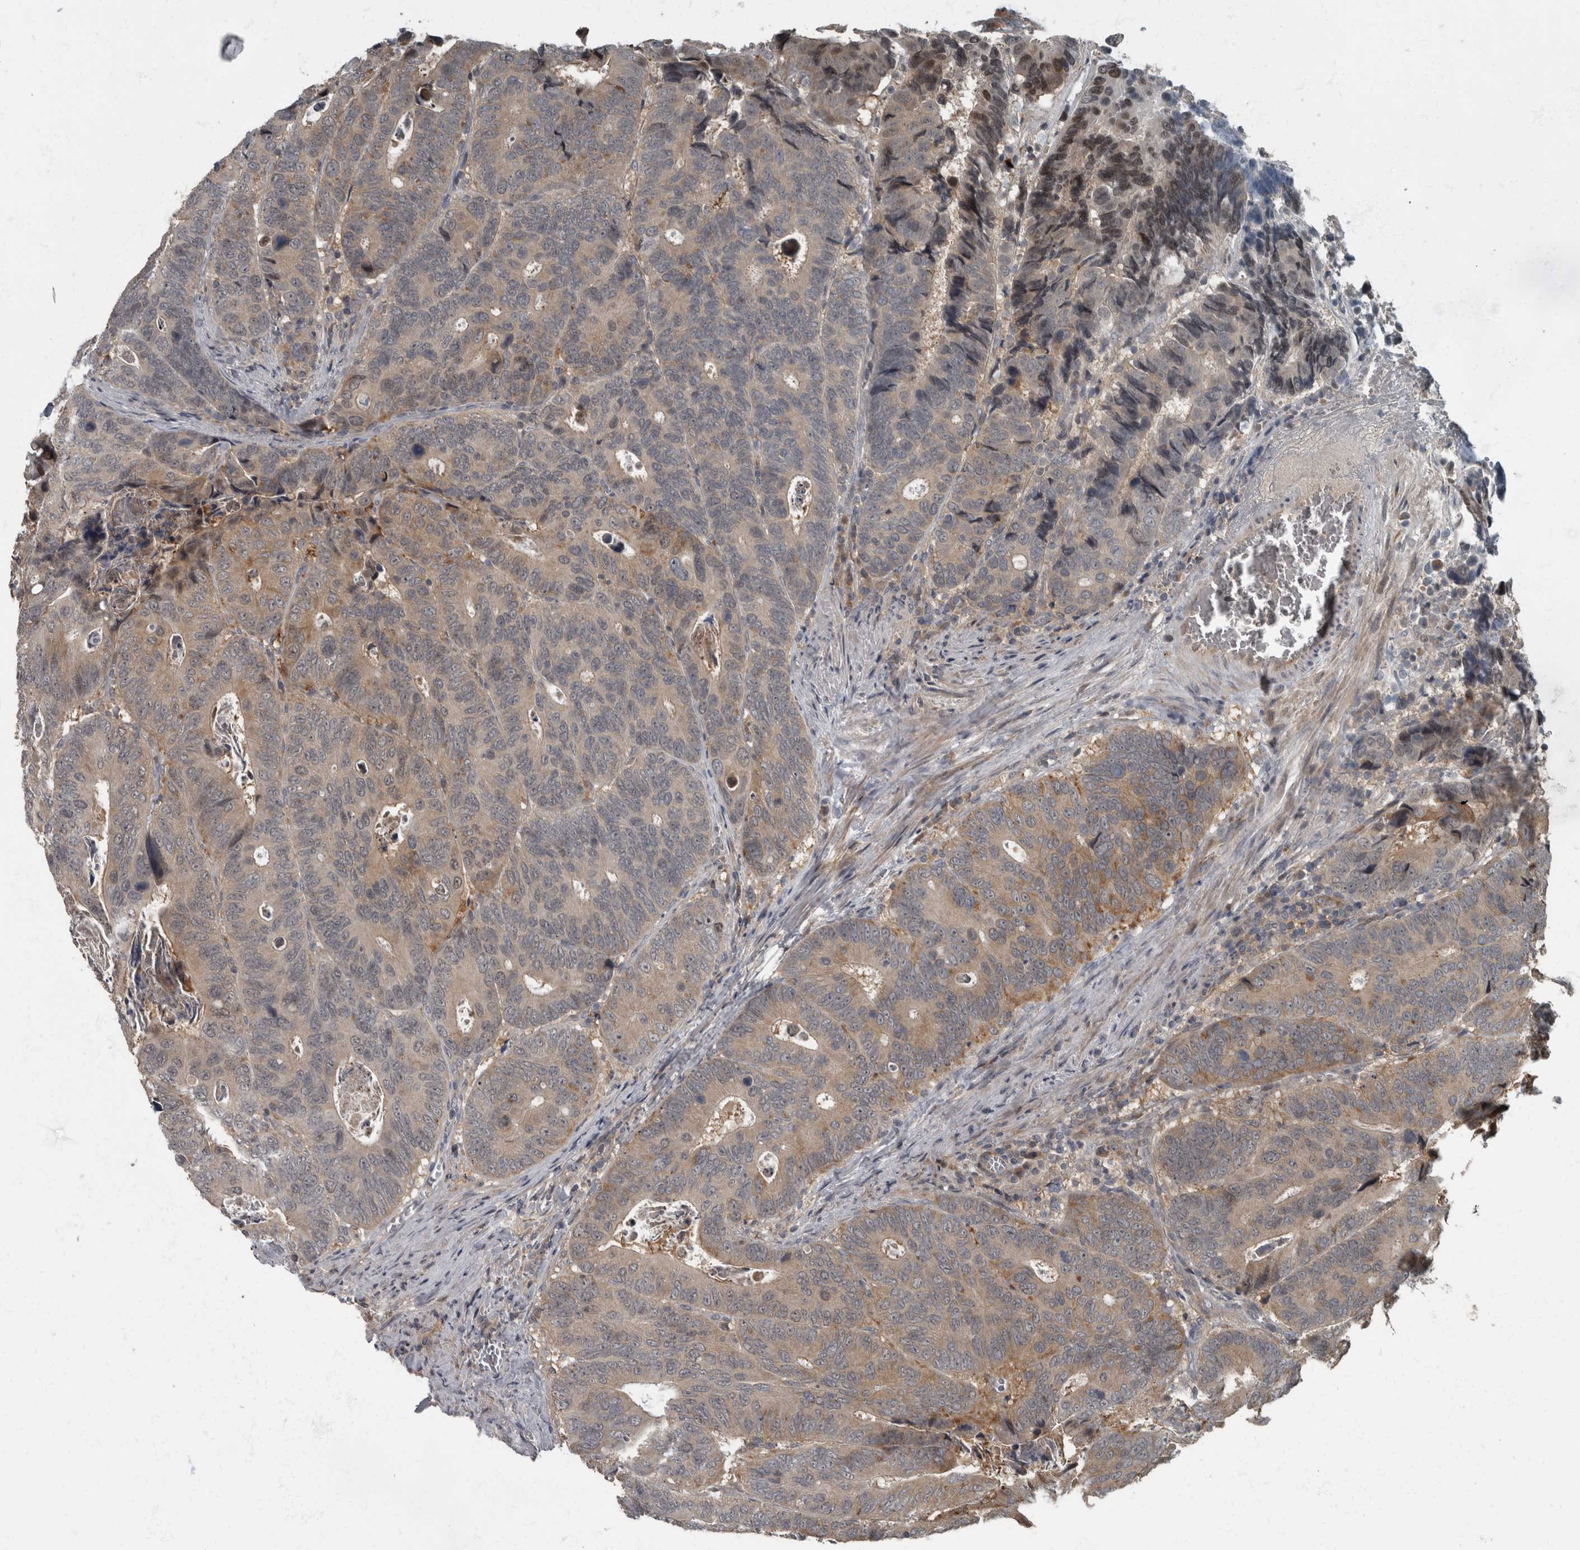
{"staining": {"intensity": "moderate", "quantity": "<25%", "location": "cytoplasmic/membranous"}, "tissue": "colorectal cancer", "cell_type": "Tumor cells", "image_type": "cancer", "snomed": [{"axis": "morphology", "description": "Inflammation, NOS"}, {"axis": "morphology", "description": "Adenocarcinoma, NOS"}, {"axis": "topography", "description": "Colon"}], "caption": "Moderate cytoplasmic/membranous expression for a protein is identified in about <25% of tumor cells of colorectal cancer (adenocarcinoma) using immunohistochemistry.", "gene": "RABGGTB", "patient": {"sex": "male", "age": 72}}